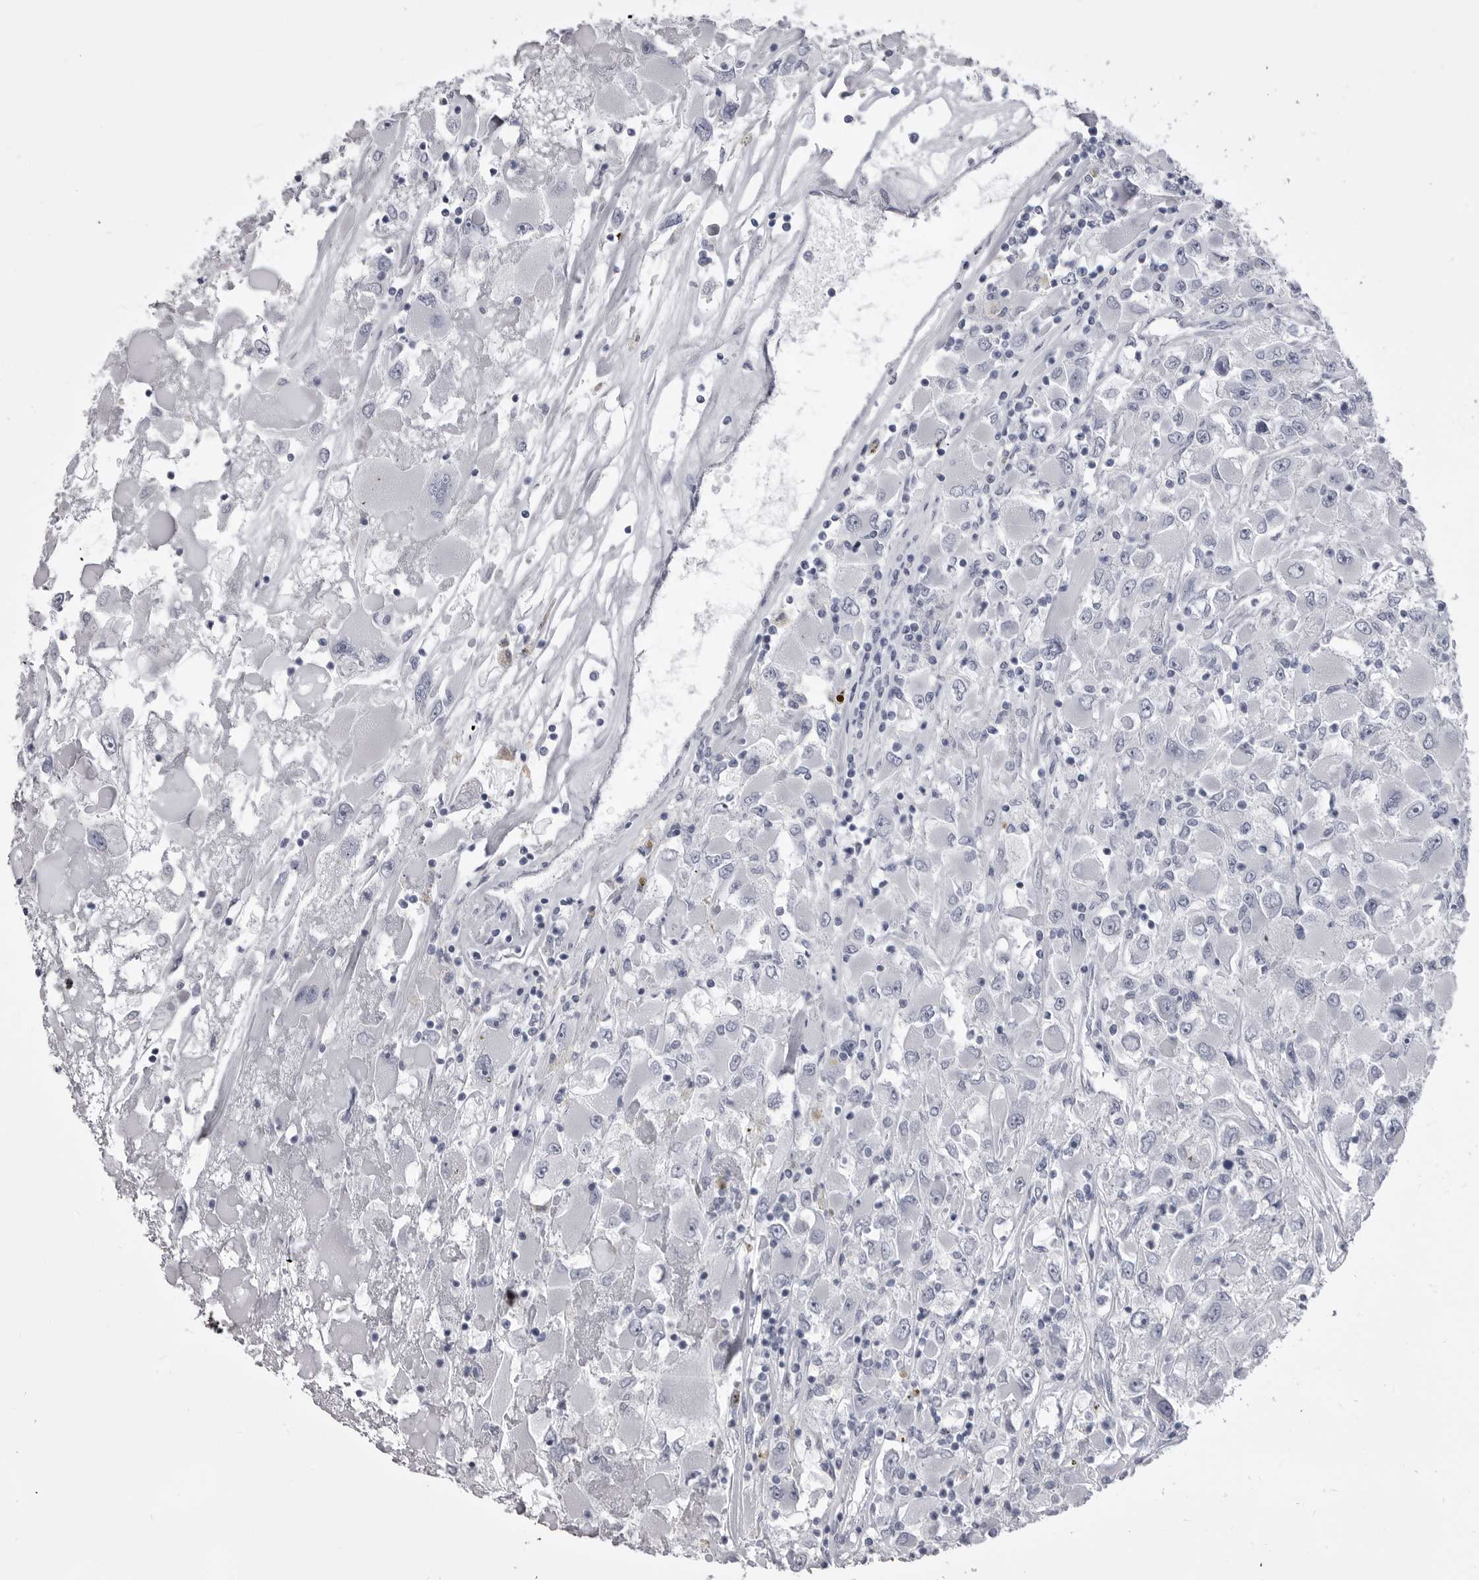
{"staining": {"intensity": "negative", "quantity": "none", "location": "none"}, "tissue": "renal cancer", "cell_type": "Tumor cells", "image_type": "cancer", "snomed": [{"axis": "morphology", "description": "Adenocarcinoma, NOS"}, {"axis": "topography", "description": "Kidney"}], "caption": "IHC photomicrograph of renal cancer stained for a protein (brown), which displays no staining in tumor cells.", "gene": "ANK2", "patient": {"sex": "female", "age": 52}}